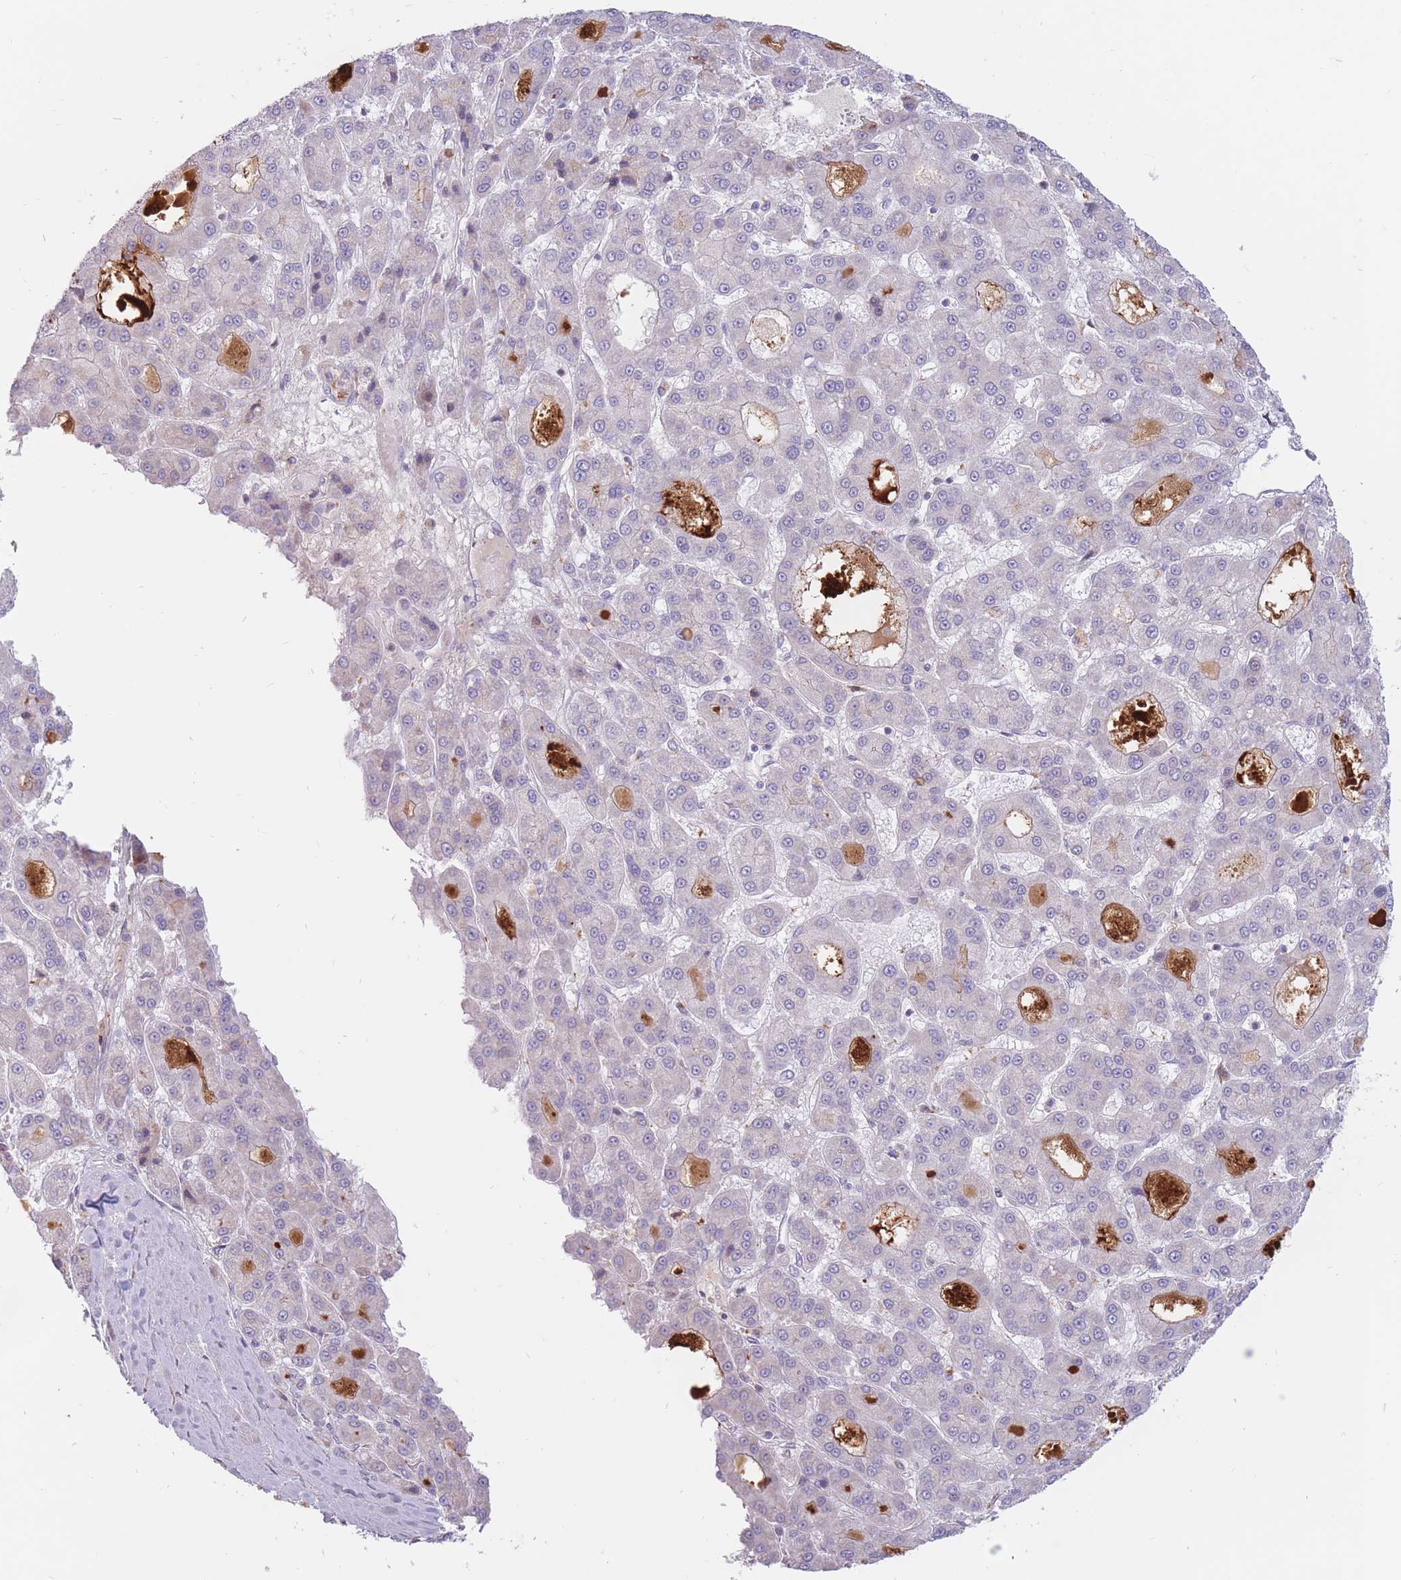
{"staining": {"intensity": "negative", "quantity": "none", "location": "none"}, "tissue": "liver cancer", "cell_type": "Tumor cells", "image_type": "cancer", "snomed": [{"axis": "morphology", "description": "Carcinoma, Hepatocellular, NOS"}, {"axis": "topography", "description": "Liver"}], "caption": "Tumor cells are negative for protein expression in human liver cancer.", "gene": "PTGDR", "patient": {"sex": "male", "age": 70}}